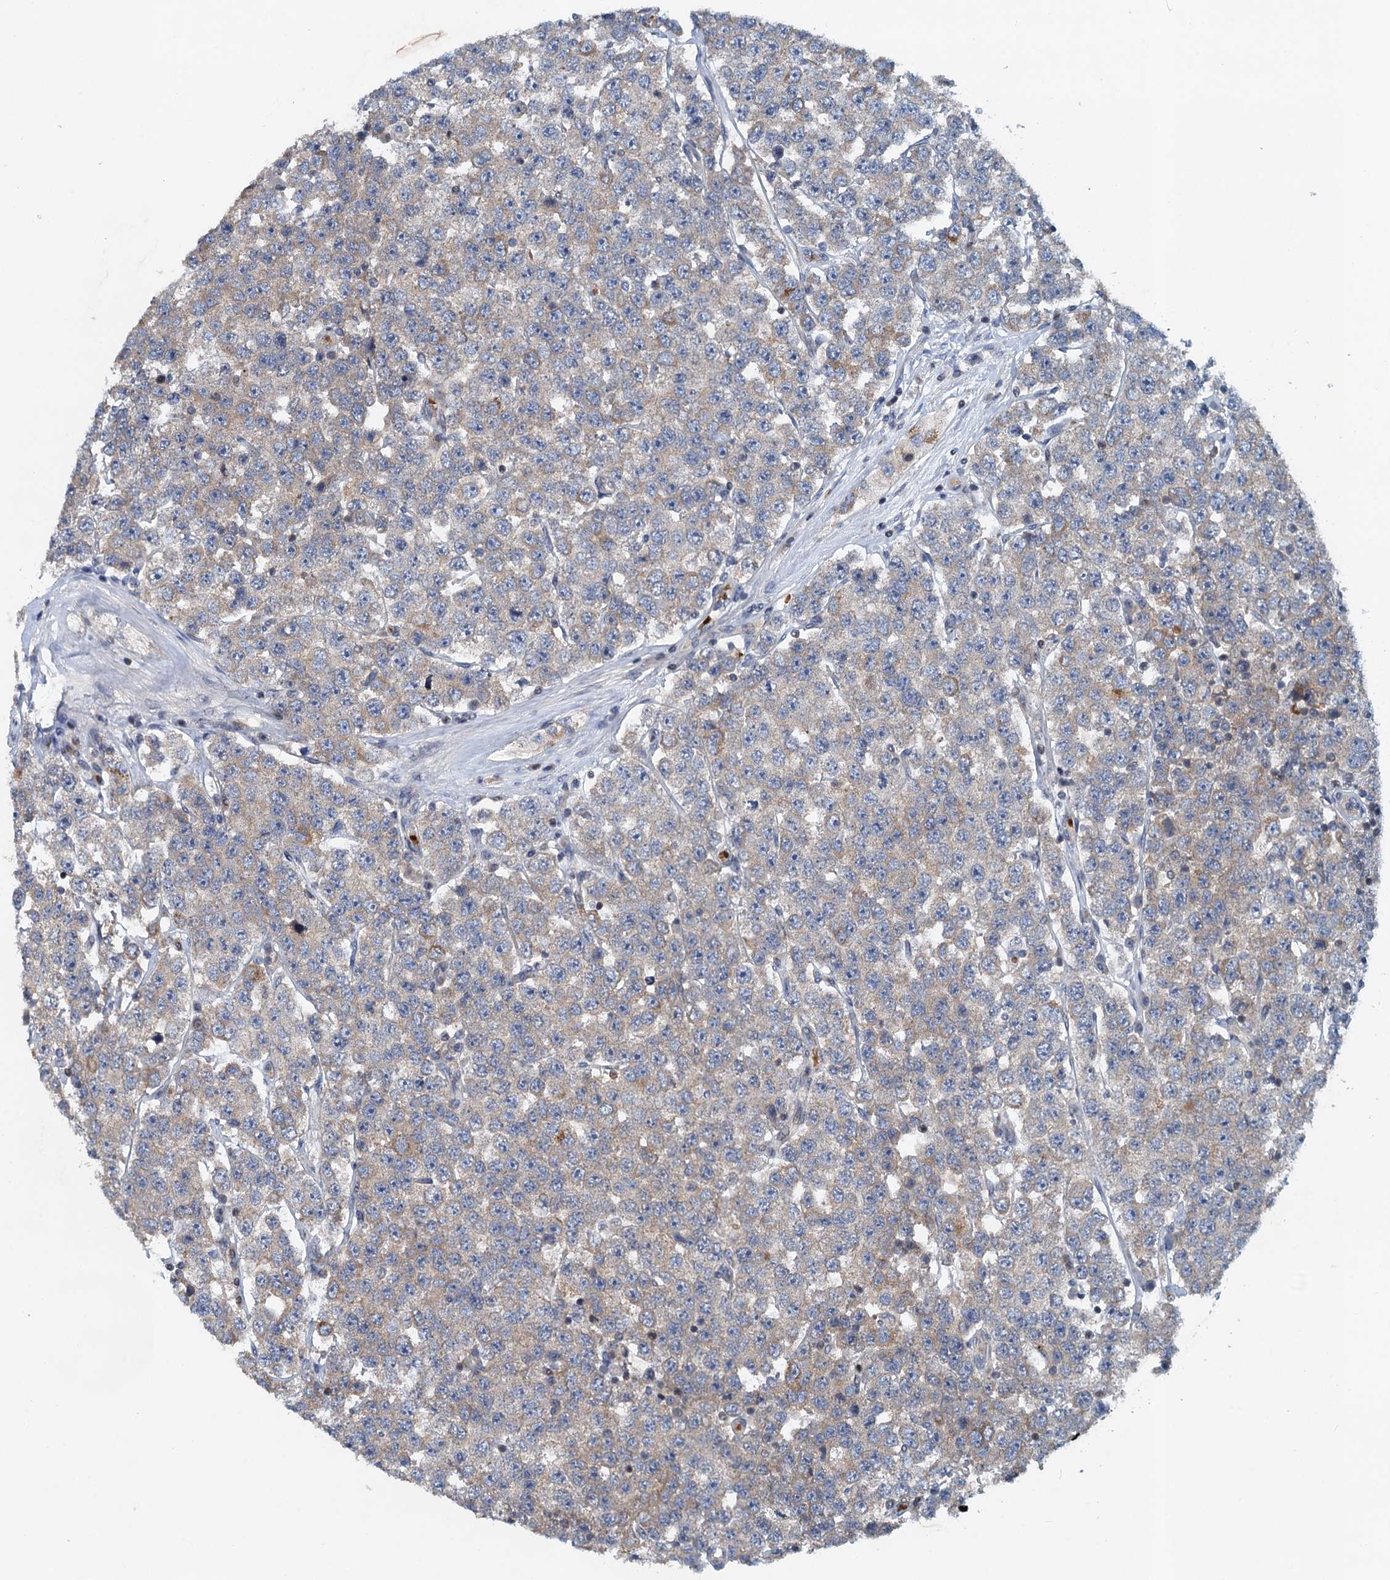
{"staining": {"intensity": "weak", "quantity": "25%-75%", "location": "cytoplasmic/membranous"}, "tissue": "testis cancer", "cell_type": "Tumor cells", "image_type": "cancer", "snomed": [{"axis": "morphology", "description": "Seminoma, NOS"}, {"axis": "topography", "description": "Testis"}], "caption": "Approximately 25%-75% of tumor cells in testis cancer (seminoma) exhibit weak cytoplasmic/membranous protein staining as visualized by brown immunohistochemical staining.", "gene": "NBEA", "patient": {"sex": "male", "age": 28}}